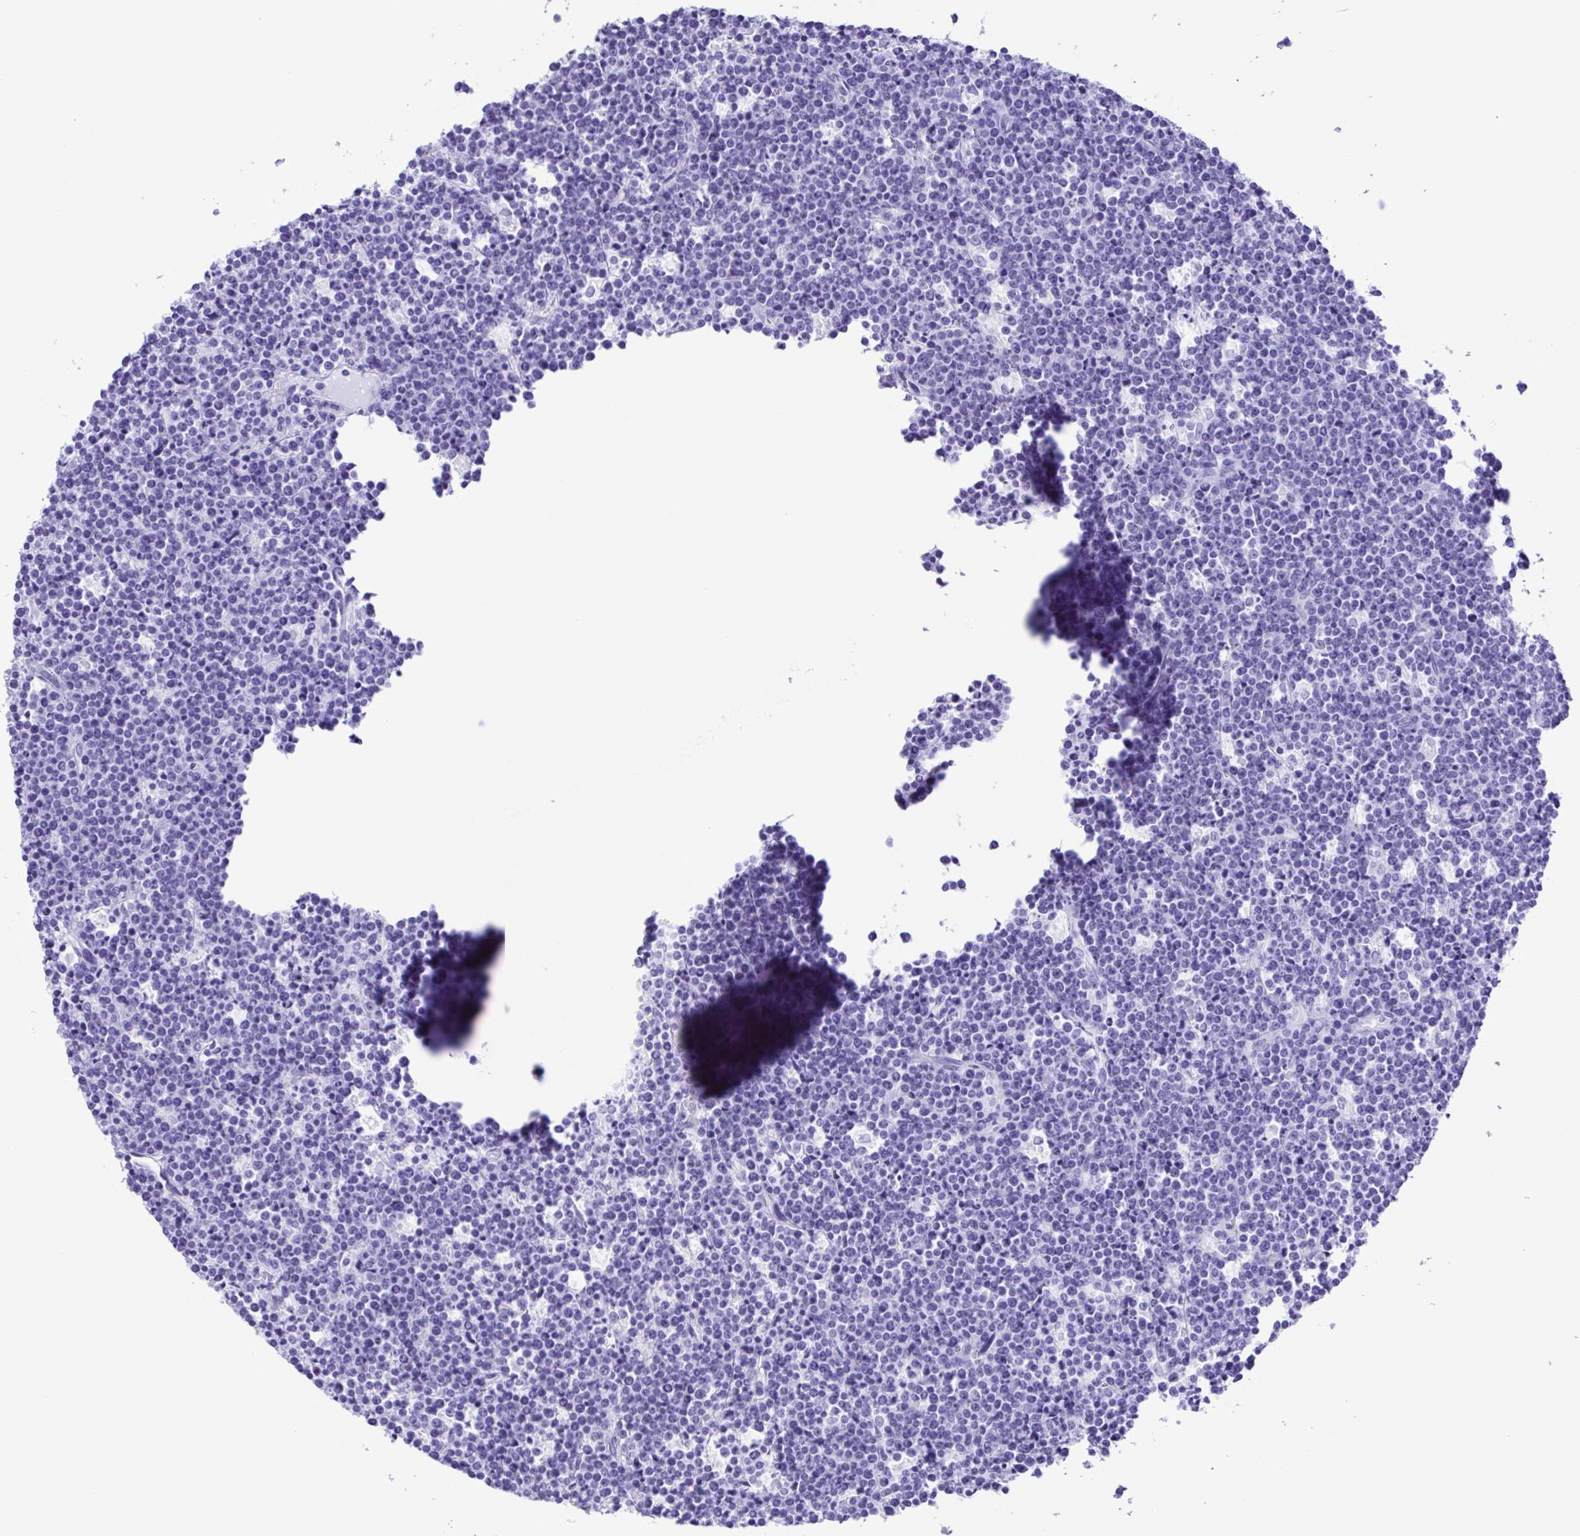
{"staining": {"intensity": "negative", "quantity": "none", "location": "none"}, "tissue": "lymphoma", "cell_type": "Tumor cells", "image_type": "cancer", "snomed": [{"axis": "morphology", "description": "Malignant lymphoma, non-Hodgkin's type, High grade"}, {"axis": "topography", "description": "Ovary"}], "caption": "High magnification brightfield microscopy of high-grade malignant lymphoma, non-Hodgkin's type stained with DAB (3,3'-diaminobenzidine) (brown) and counterstained with hematoxylin (blue): tumor cells show no significant staining. Brightfield microscopy of IHC stained with DAB (3,3'-diaminobenzidine) (brown) and hematoxylin (blue), captured at high magnification.", "gene": "ERP27", "patient": {"sex": "female", "age": 56}}